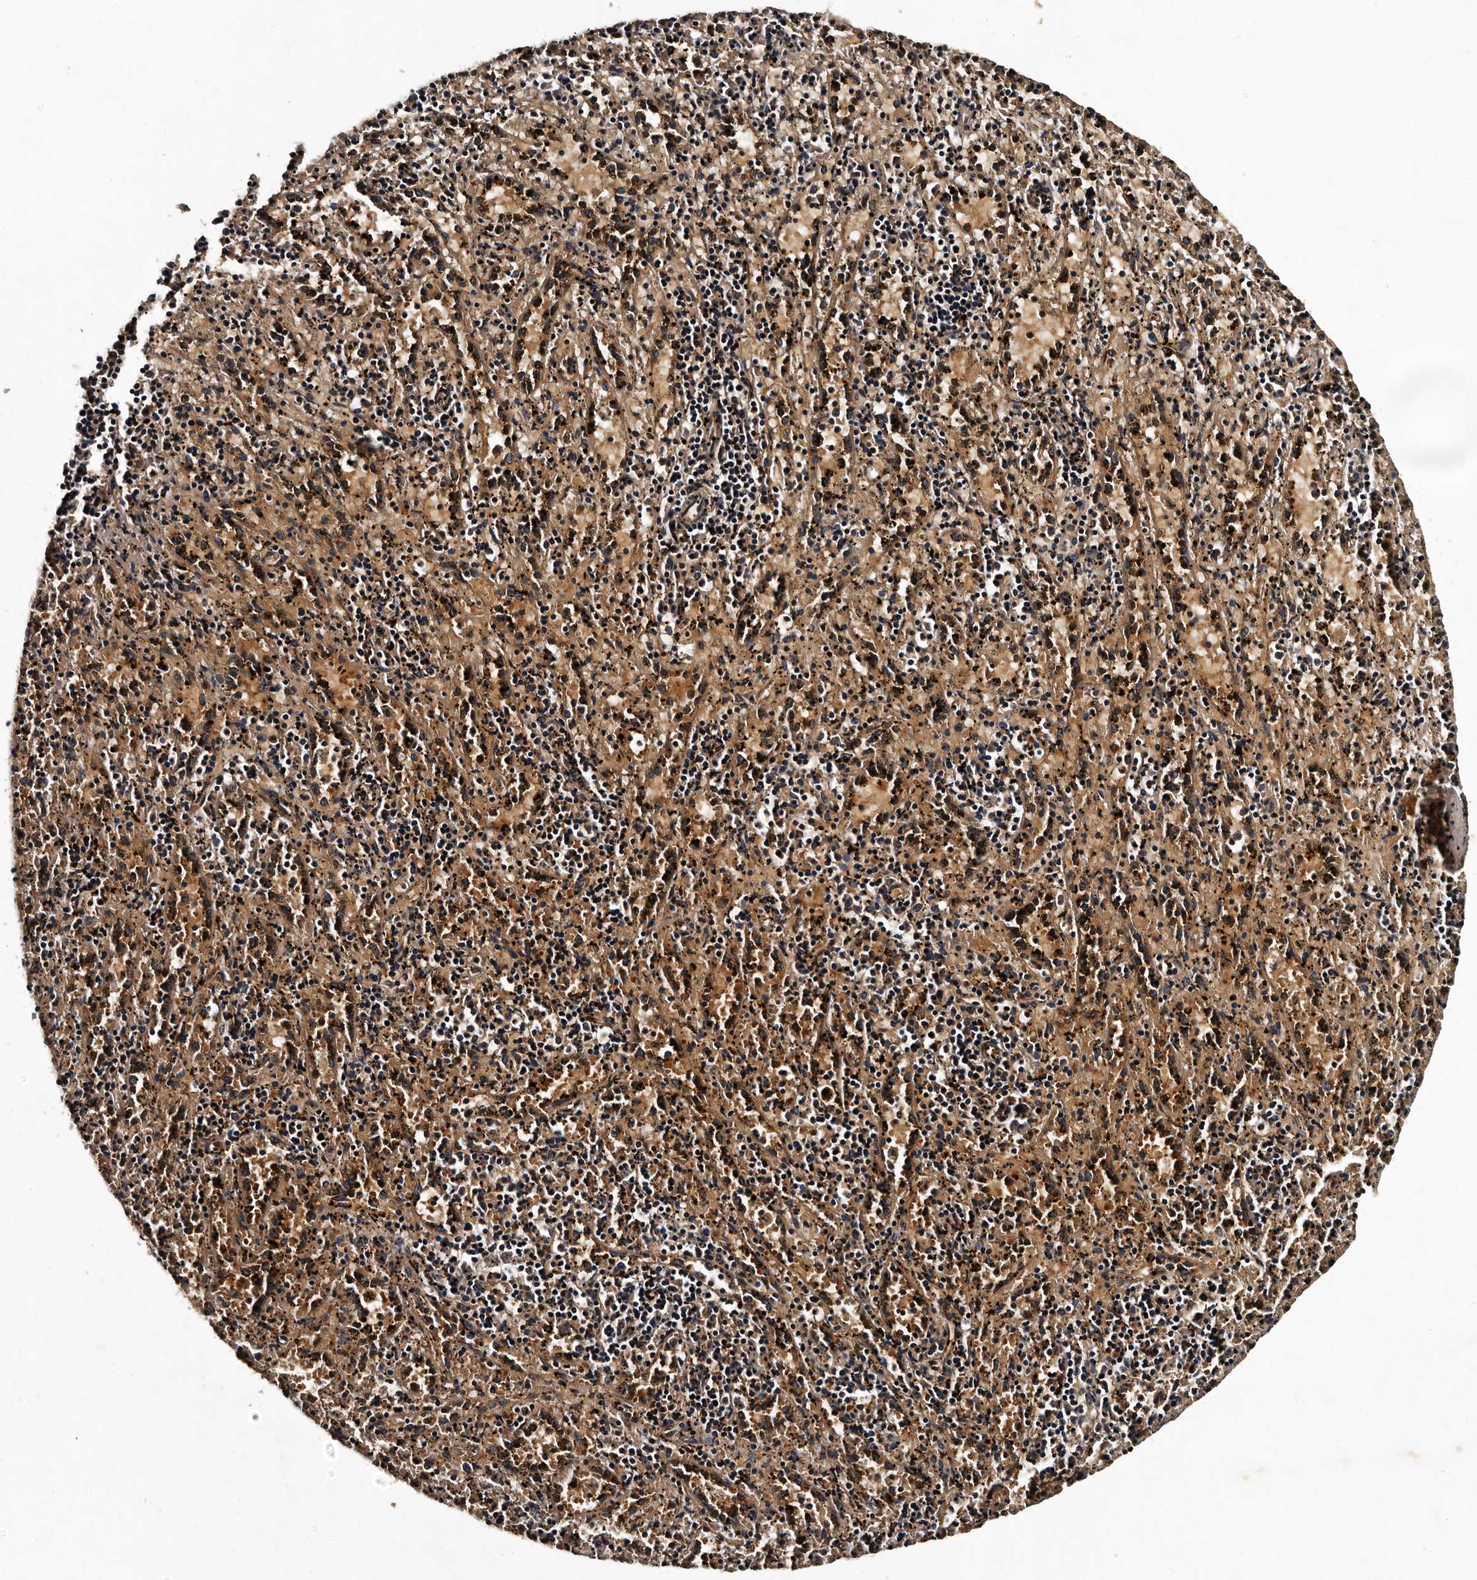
{"staining": {"intensity": "moderate", "quantity": "25%-75%", "location": "cytoplasmic/membranous,nuclear"}, "tissue": "spleen", "cell_type": "Cells in red pulp", "image_type": "normal", "snomed": [{"axis": "morphology", "description": "Normal tissue, NOS"}, {"axis": "topography", "description": "Spleen"}], "caption": "This is a histology image of IHC staining of normal spleen, which shows moderate positivity in the cytoplasmic/membranous,nuclear of cells in red pulp.", "gene": "CPNE3", "patient": {"sex": "male", "age": 11}}